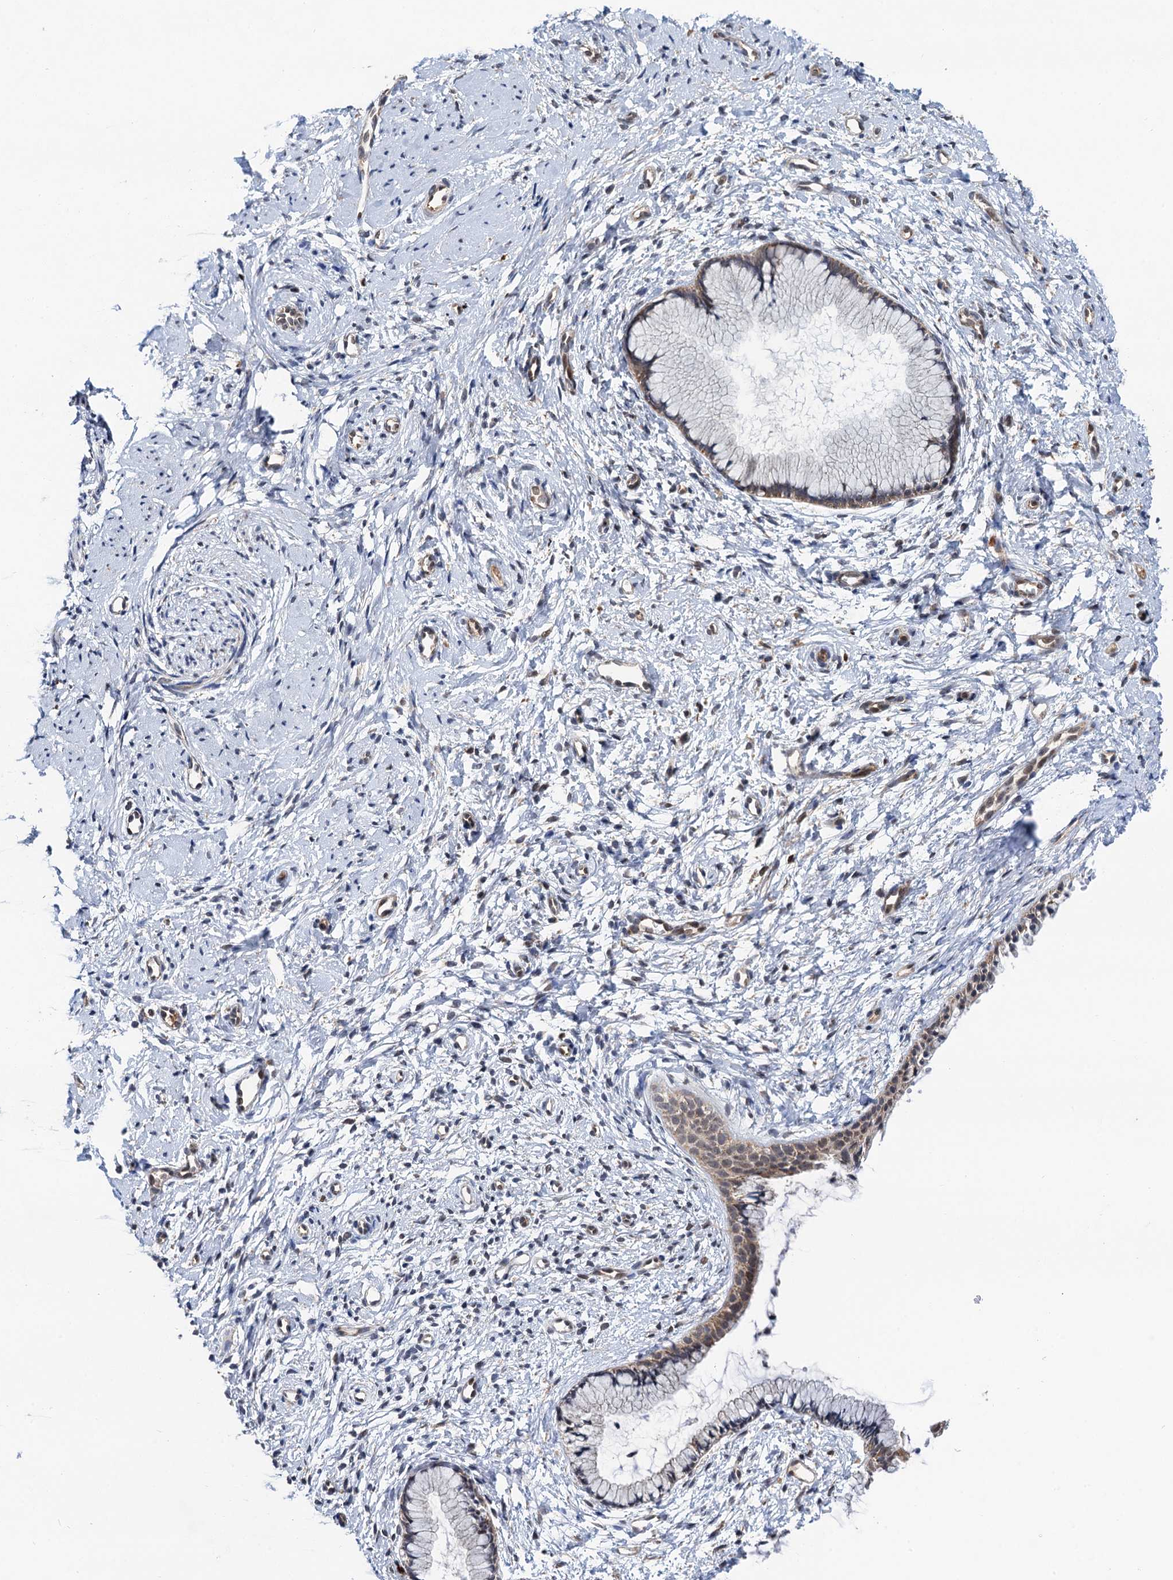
{"staining": {"intensity": "moderate", "quantity": "25%-75%", "location": "cytoplasmic/membranous"}, "tissue": "cervix", "cell_type": "Glandular cells", "image_type": "normal", "snomed": [{"axis": "morphology", "description": "Normal tissue, NOS"}, {"axis": "topography", "description": "Cervix"}], "caption": "Immunohistochemical staining of normal cervix shows 25%-75% levels of moderate cytoplasmic/membranous protein positivity in about 25%-75% of glandular cells. The staining is performed using DAB (3,3'-diaminobenzidine) brown chromogen to label protein expression. The nuclei are counter-stained blue using hematoxylin.", "gene": "CMPK2", "patient": {"sex": "female", "age": 57}}